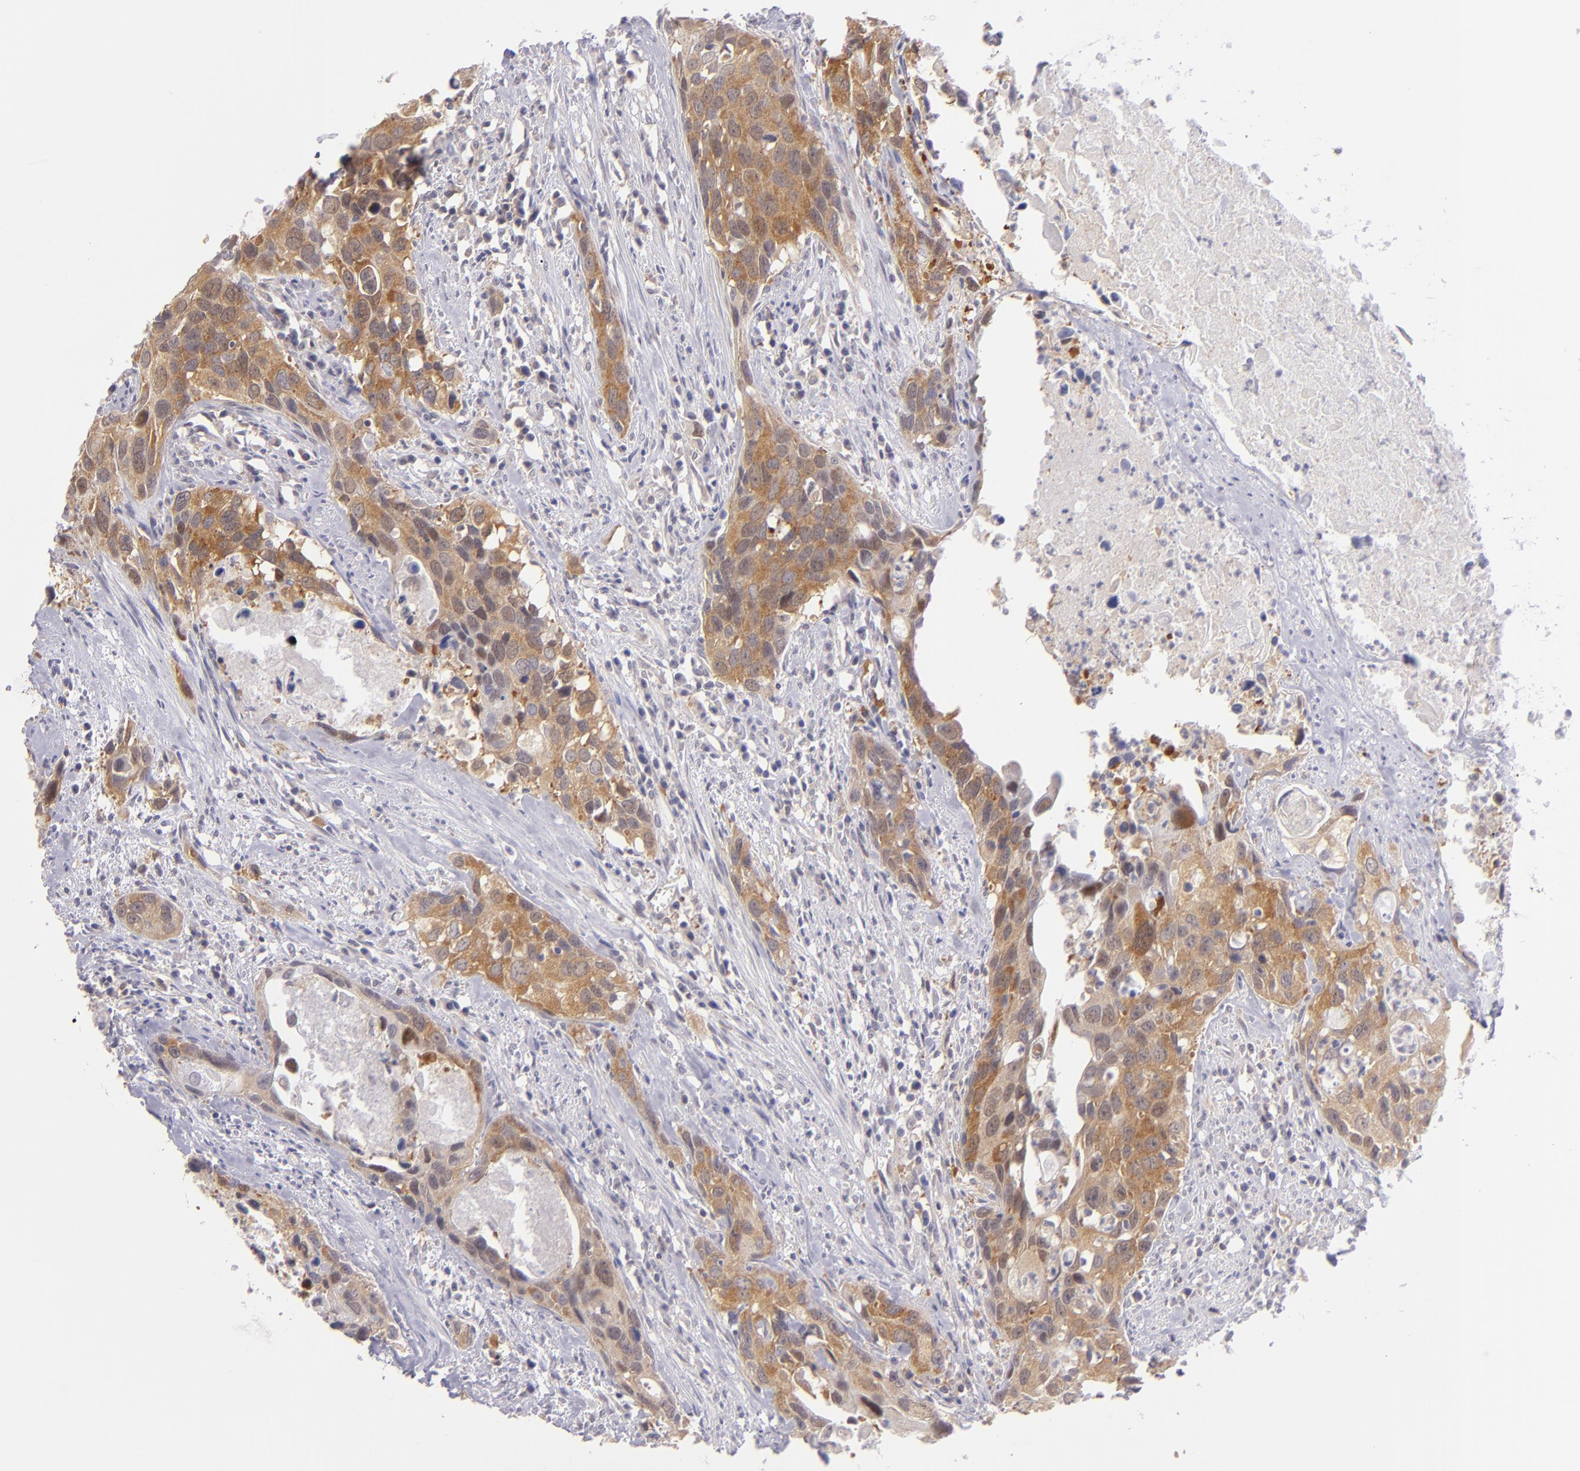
{"staining": {"intensity": "moderate", "quantity": ">75%", "location": "cytoplasmic/membranous"}, "tissue": "urothelial cancer", "cell_type": "Tumor cells", "image_type": "cancer", "snomed": [{"axis": "morphology", "description": "Urothelial carcinoma, High grade"}, {"axis": "topography", "description": "Urinary bladder"}], "caption": "Urothelial carcinoma (high-grade) stained with immunohistochemistry displays moderate cytoplasmic/membranous staining in approximately >75% of tumor cells.", "gene": "PTPN13", "patient": {"sex": "male", "age": 71}}